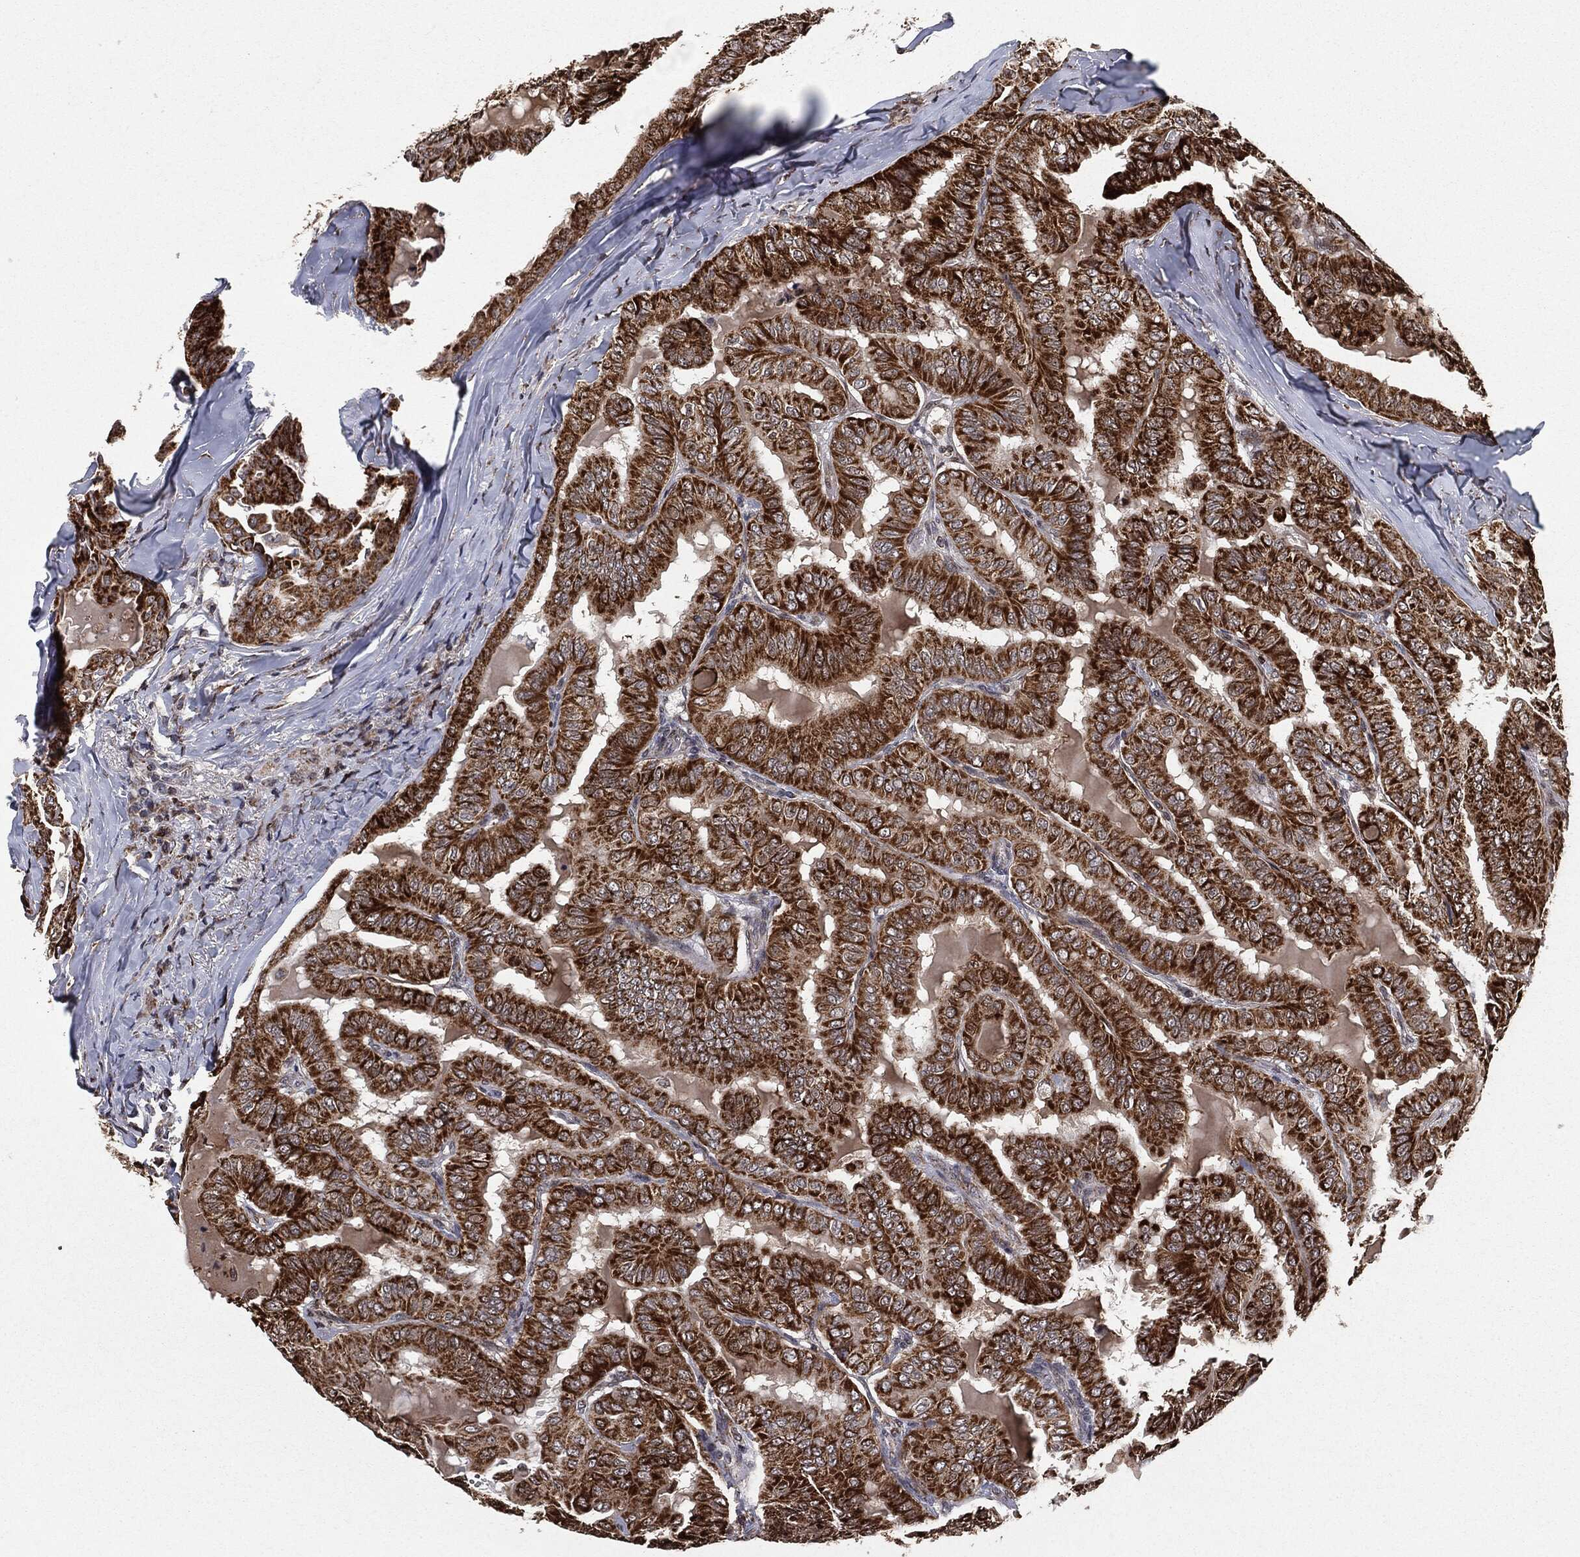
{"staining": {"intensity": "strong", "quantity": ">75%", "location": "cytoplasmic/membranous"}, "tissue": "thyroid cancer", "cell_type": "Tumor cells", "image_type": "cancer", "snomed": [{"axis": "morphology", "description": "Papillary adenocarcinoma, NOS"}, {"axis": "topography", "description": "Thyroid gland"}], "caption": "Thyroid papillary adenocarcinoma stained with DAB (3,3'-diaminobenzidine) IHC reveals high levels of strong cytoplasmic/membranous staining in approximately >75% of tumor cells.", "gene": "CHCHD2", "patient": {"sex": "female", "age": 68}}